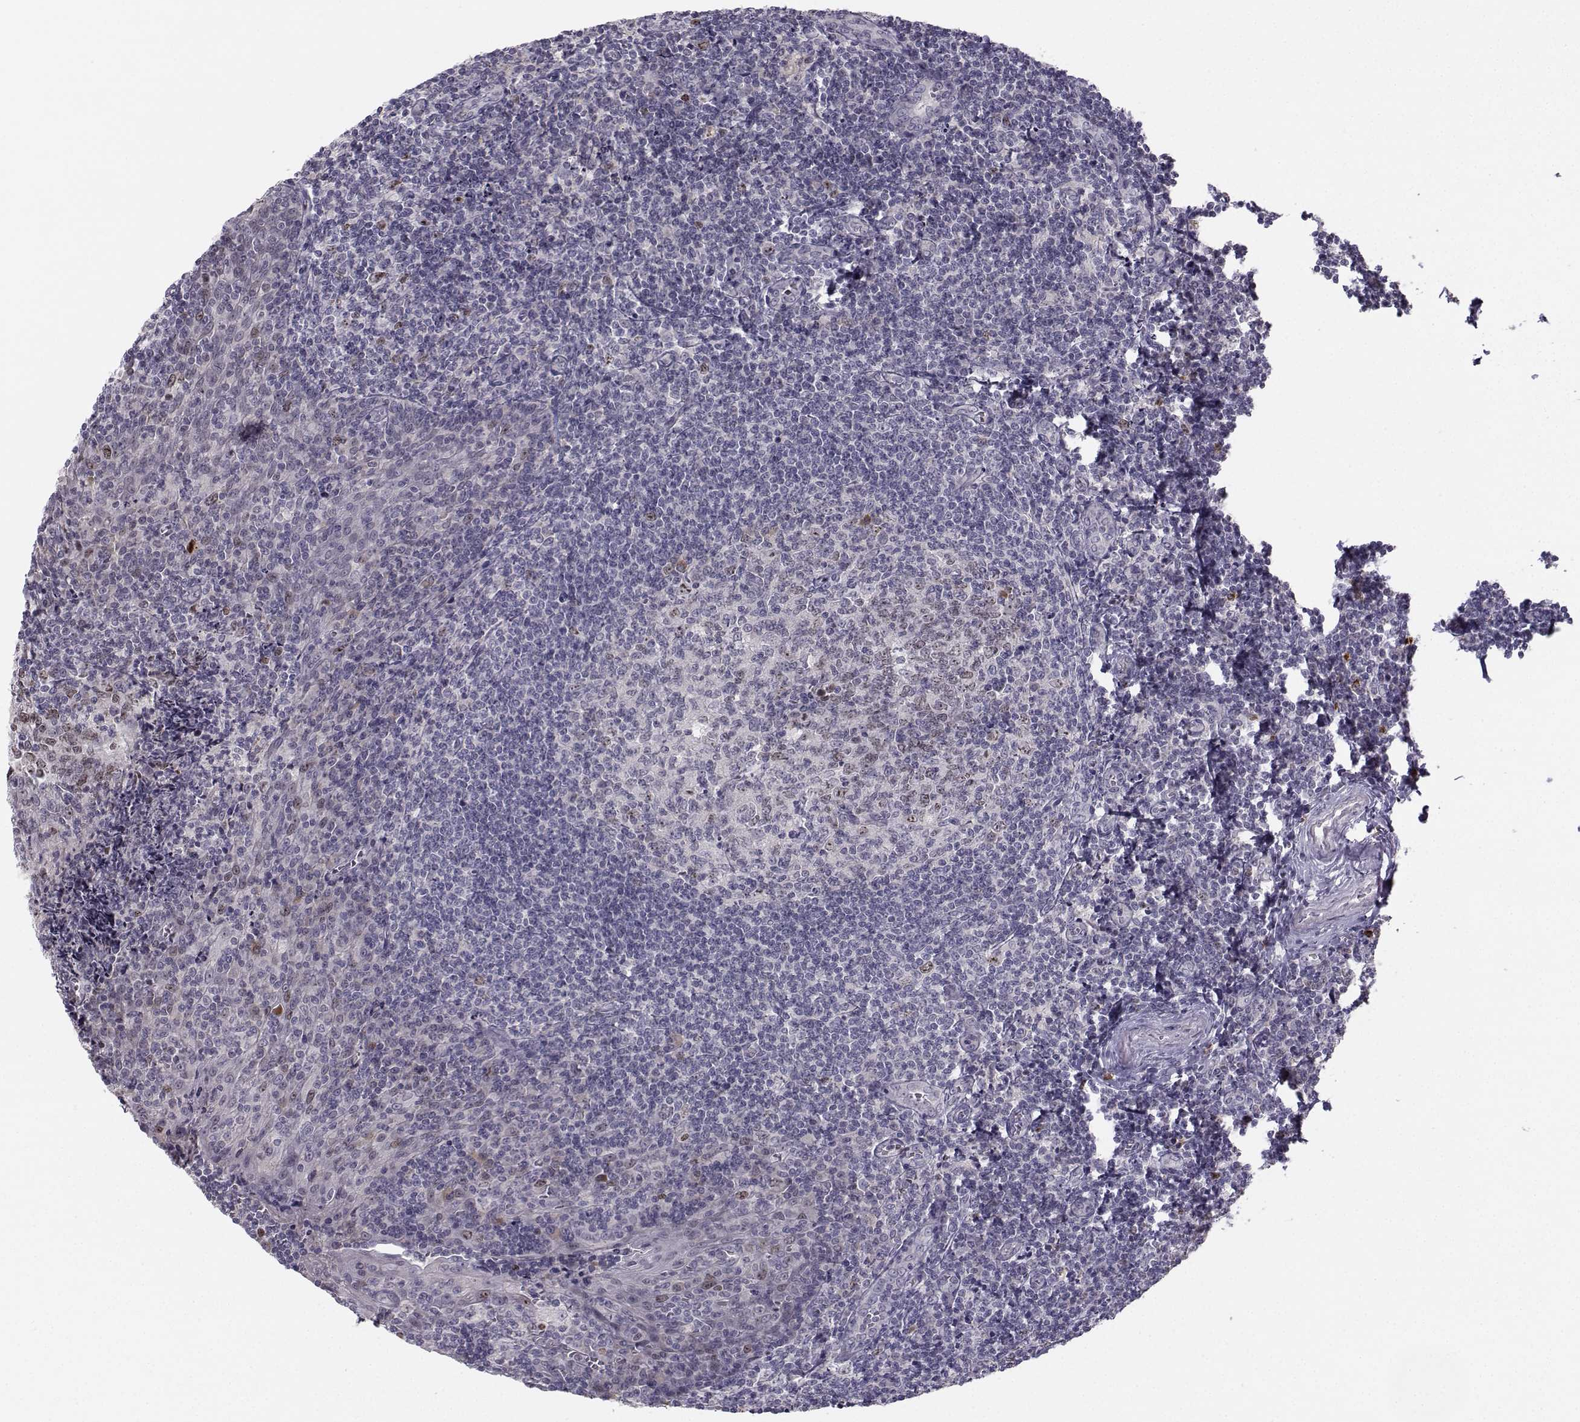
{"staining": {"intensity": "moderate", "quantity": "<25%", "location": "nuclear"}, "tissue": "tonsil", "cell_type": "Germinal center cells", "image_type": "normal", "snomed": [{"axis": "morphology", "description": "Normal tissue, NOS"}, {"axis": "morphology", "description": "Inflammation, NOS"}, {"axis": "topography", "description": "Tonsil"}], "caption": "Immunohistochemistry (IHC) micrograph of unremarkable human tonsil stained for a protein (brown), which exhibits low levels of moderate nuclear staining in about <25% of germinal center cells.", "gene": "LRP8", "patient": {"sex": "female", "age": 31}}